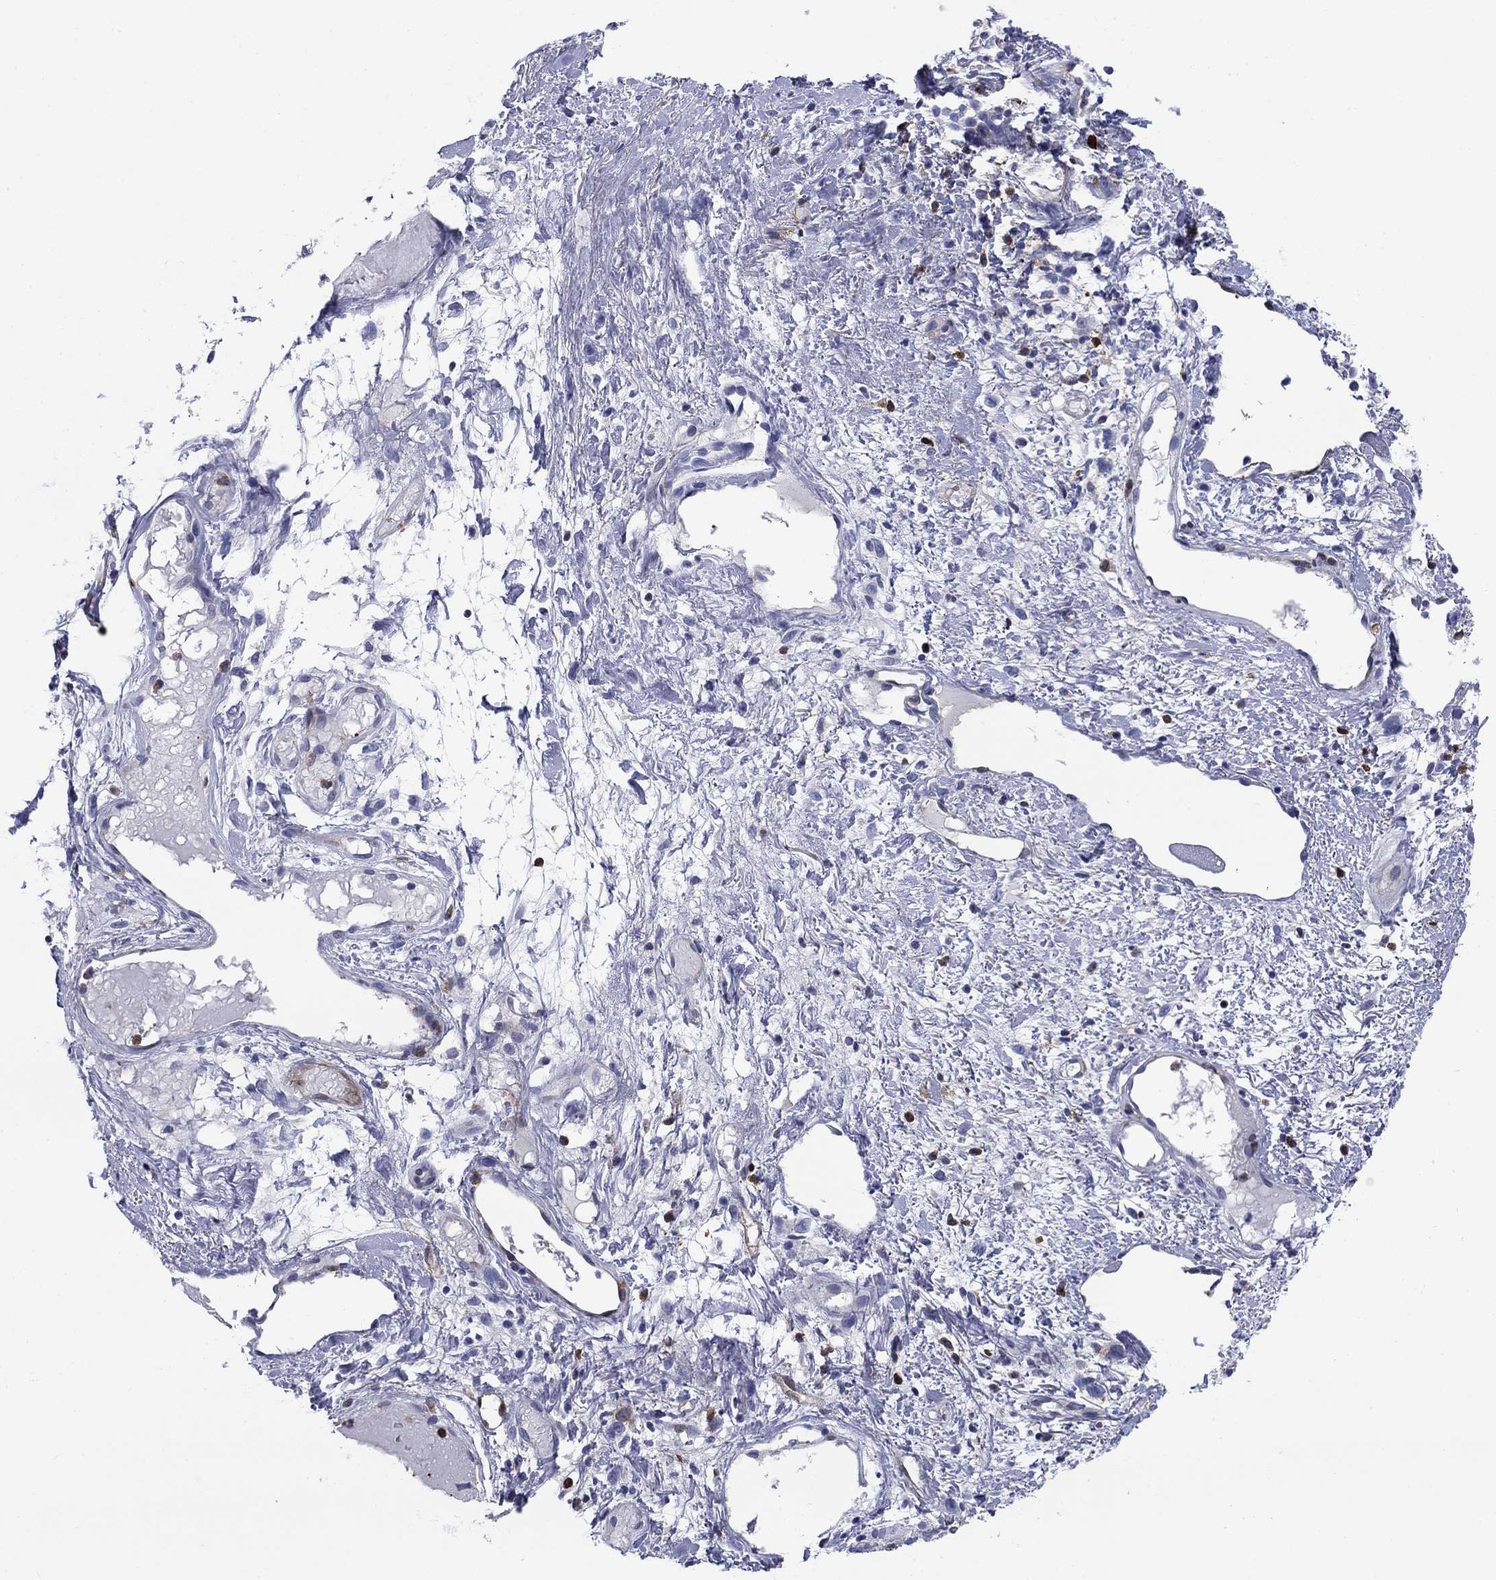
{"staining": {"intensity": "negative", "quantity": "none", "location": "none"}, "tissue": "adipose tissue", "cell_type": "Adipocytes", "image_type": "normal", "snomed": [{"axis": "morphology", "description": "Normal tissue, NOS"}, {"axis": "topography", "description": "Cartilage tissue"}], "caption": "The image shows no significant positivity in adipocytes of adipose tissue.", "gene": "STMN1", "patient": {"sex": "male", "age": 62}}